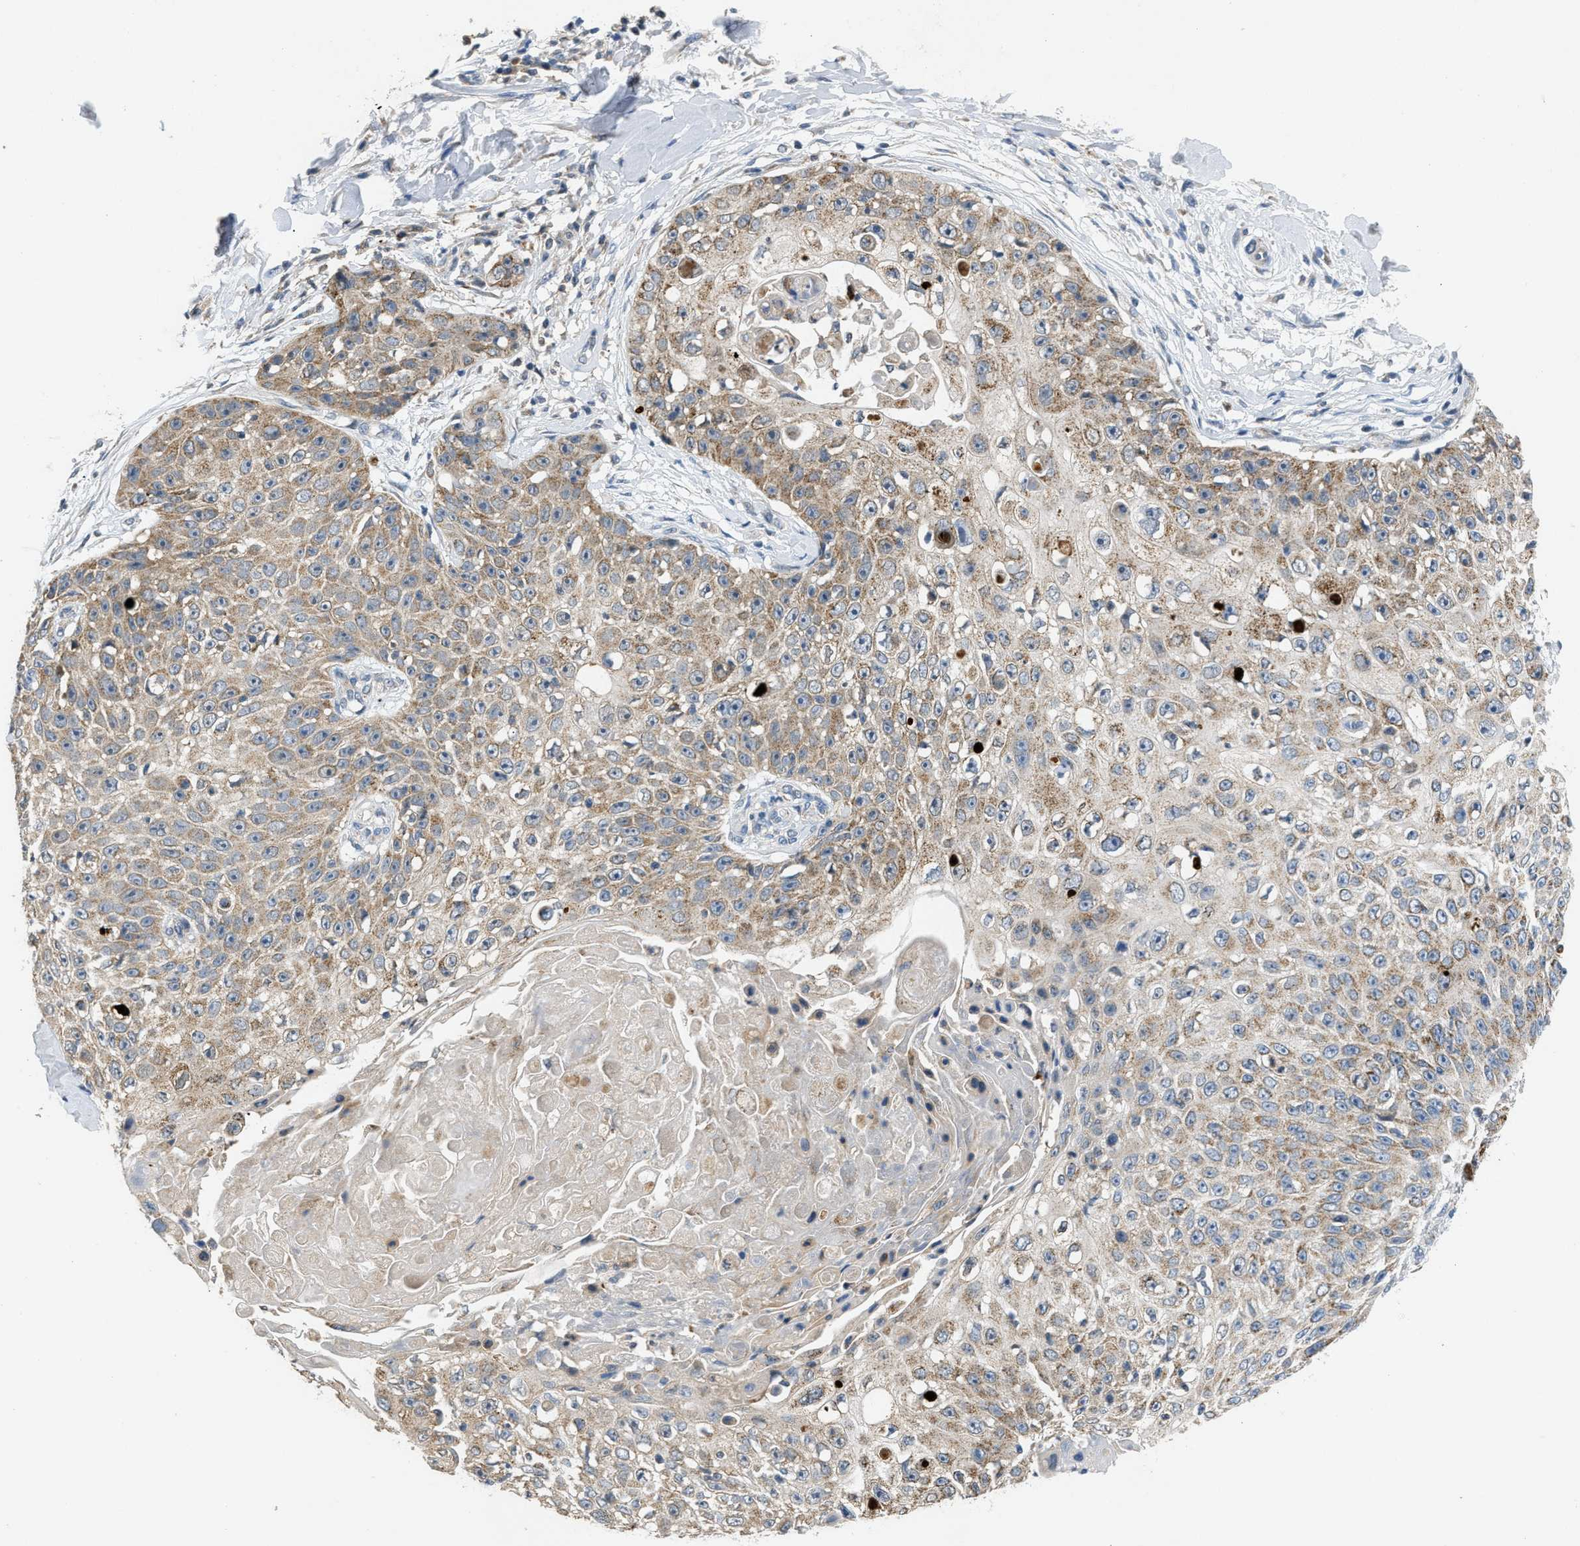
{"staining": {"intensity": "moderate", "quantity": ">75%", "location": "cytoplasmic/membranous"}, "tissue": "skin cancer", "cell_type": "Tumor cells", "image_type": "cancer", "snomed": [{"axis": "morphology", "description": "Squamous cell carcinoma, NOS"}, {"axis": "topography", "description": "Skin"}], "caption": "This micrograph demonstrates IHC staining of human squamous cell carcinoma (skin), with medium moderate cytoplasmic/membranous staining in about >75% of tumor cells.", "gene": "TOMM34", "patient": {"sex": "male", "age": 86}}